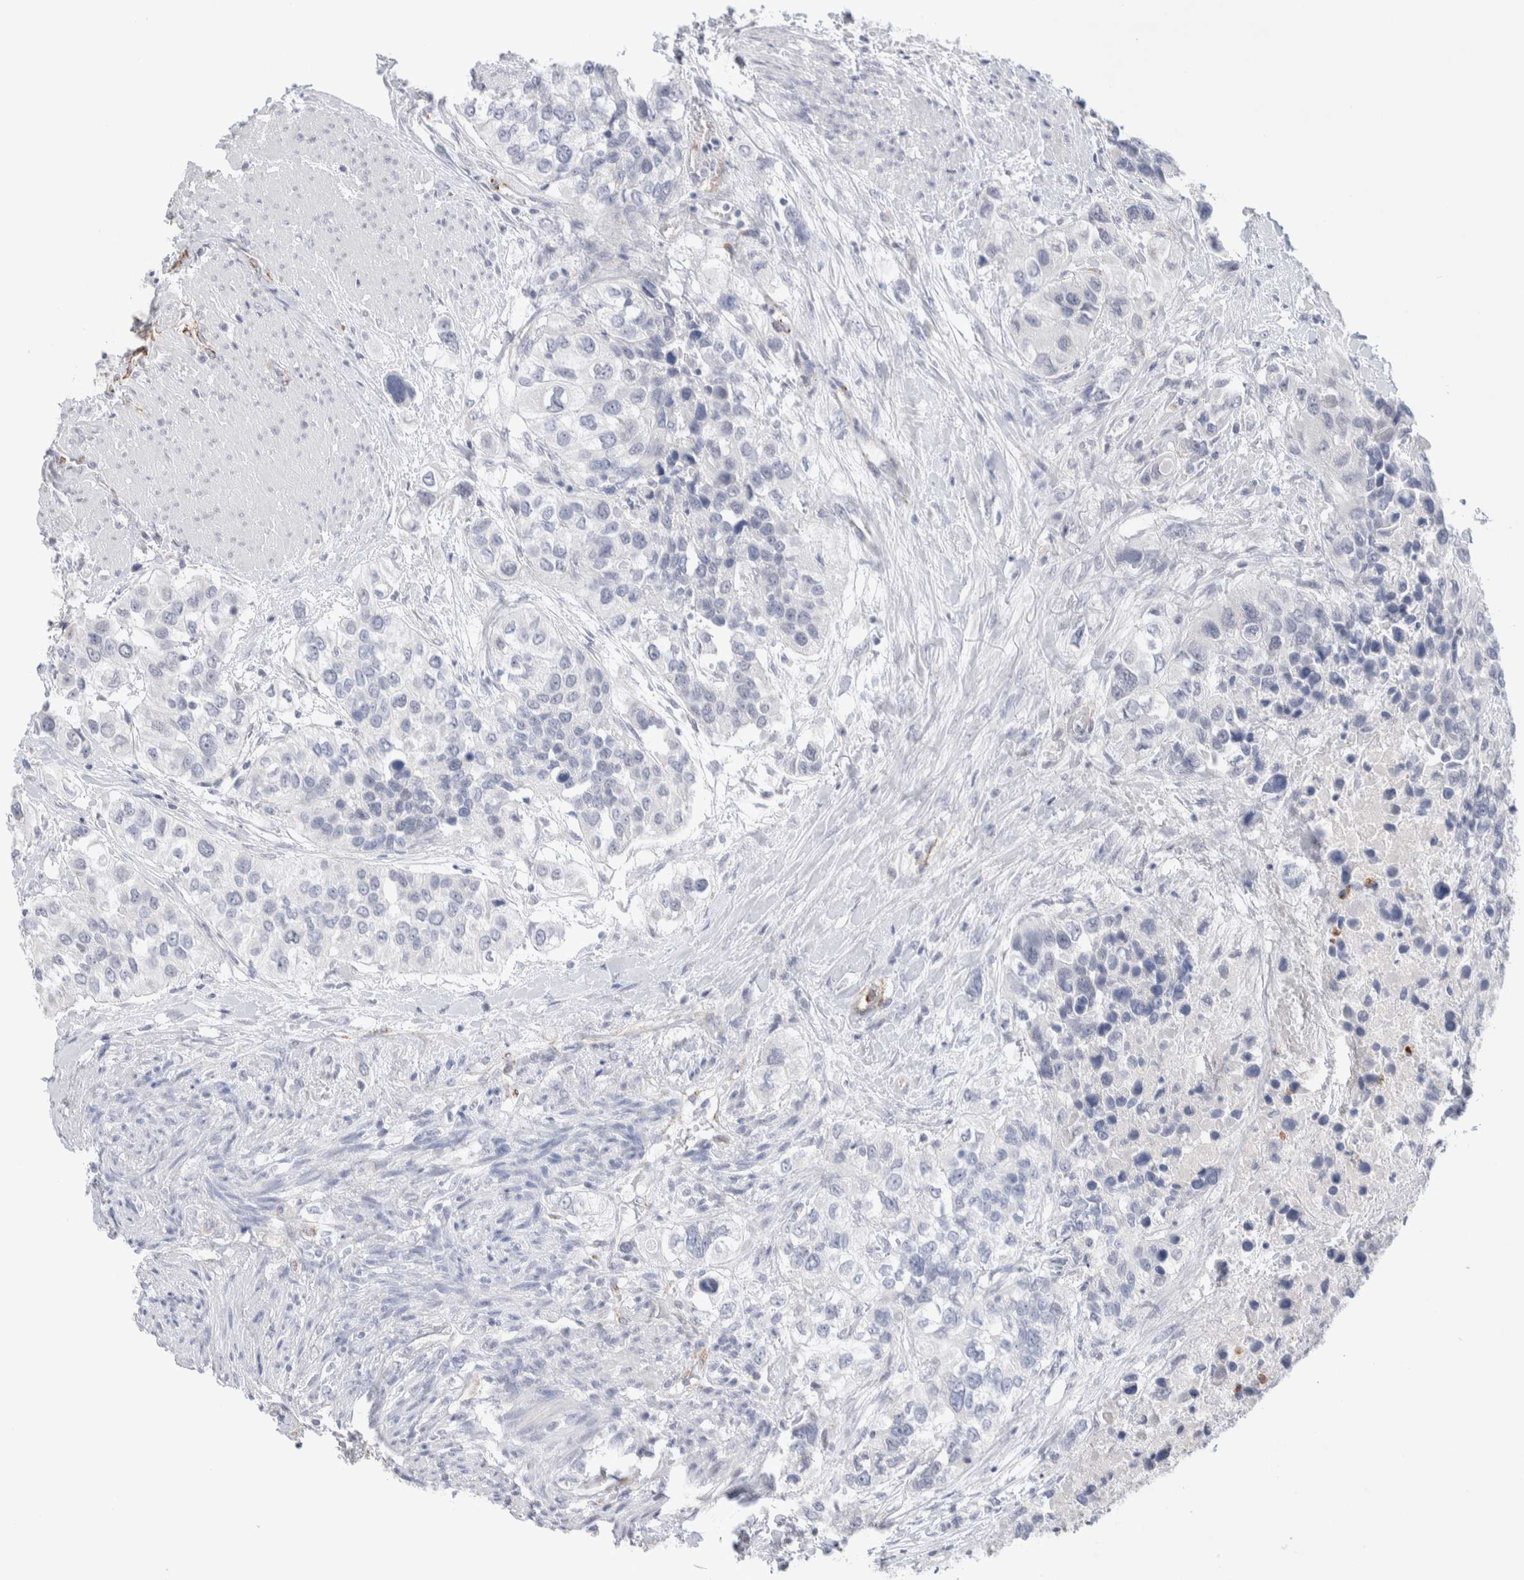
{"staining": {"intensity": "negative", "quantity": "none", "location": "none"}, "tissue": "urothelial cancer", "cell_type": "Tumor cells", "image_type": "cancer", "snomed": [{"axis": "morphology", "description": "Urothelial carcinoma, High grade"}, {"axis": "topography", "description": "Urinary bladder"}], "caption": "Immunohistochemistry of human urothelial cancer shows no positivity in tumor cells.", "gene": "SEPTIN4", "patient": {"sex": "female", "age": 80}}